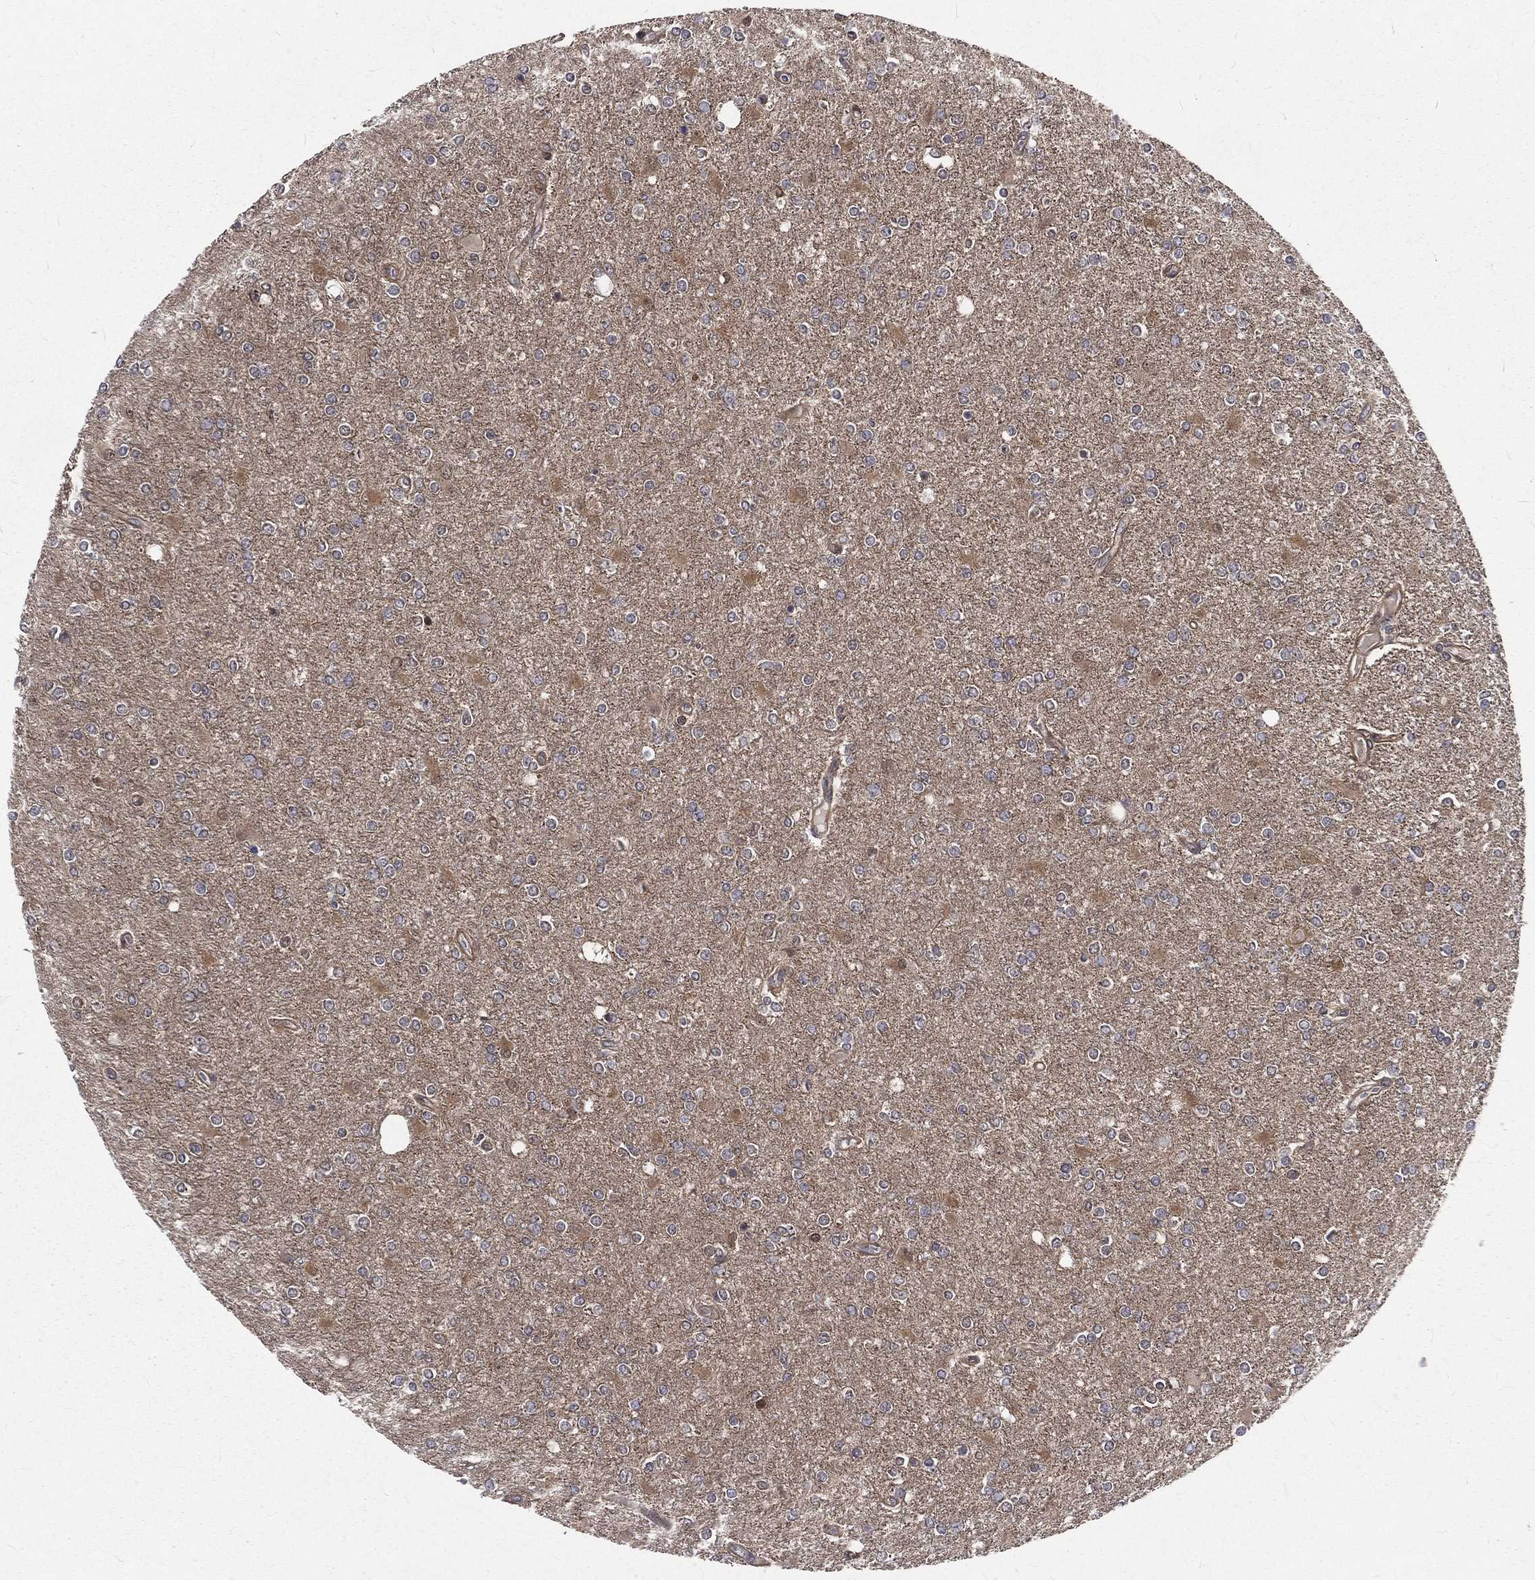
{"staining": {"intensity": "weak", "quantity": "<25%", "location": "cytoplasmic/membranous"}, "tissue": "glioma", "cell_type": "Tumor cells", "image_type": "cancer", "snomed": [{"axis": "morphology", "description": "Glioma, malignant, High grade"}, {"axis": "topography", "description": "Cerebral cortex"}], "caption": "Immunohistochemistry histopathology image of human glioma stained for a protein (brown), which displays no positivity in tumor cells.", "gene": "ARL3", "patient": {"sex": "male", "age": 70}}